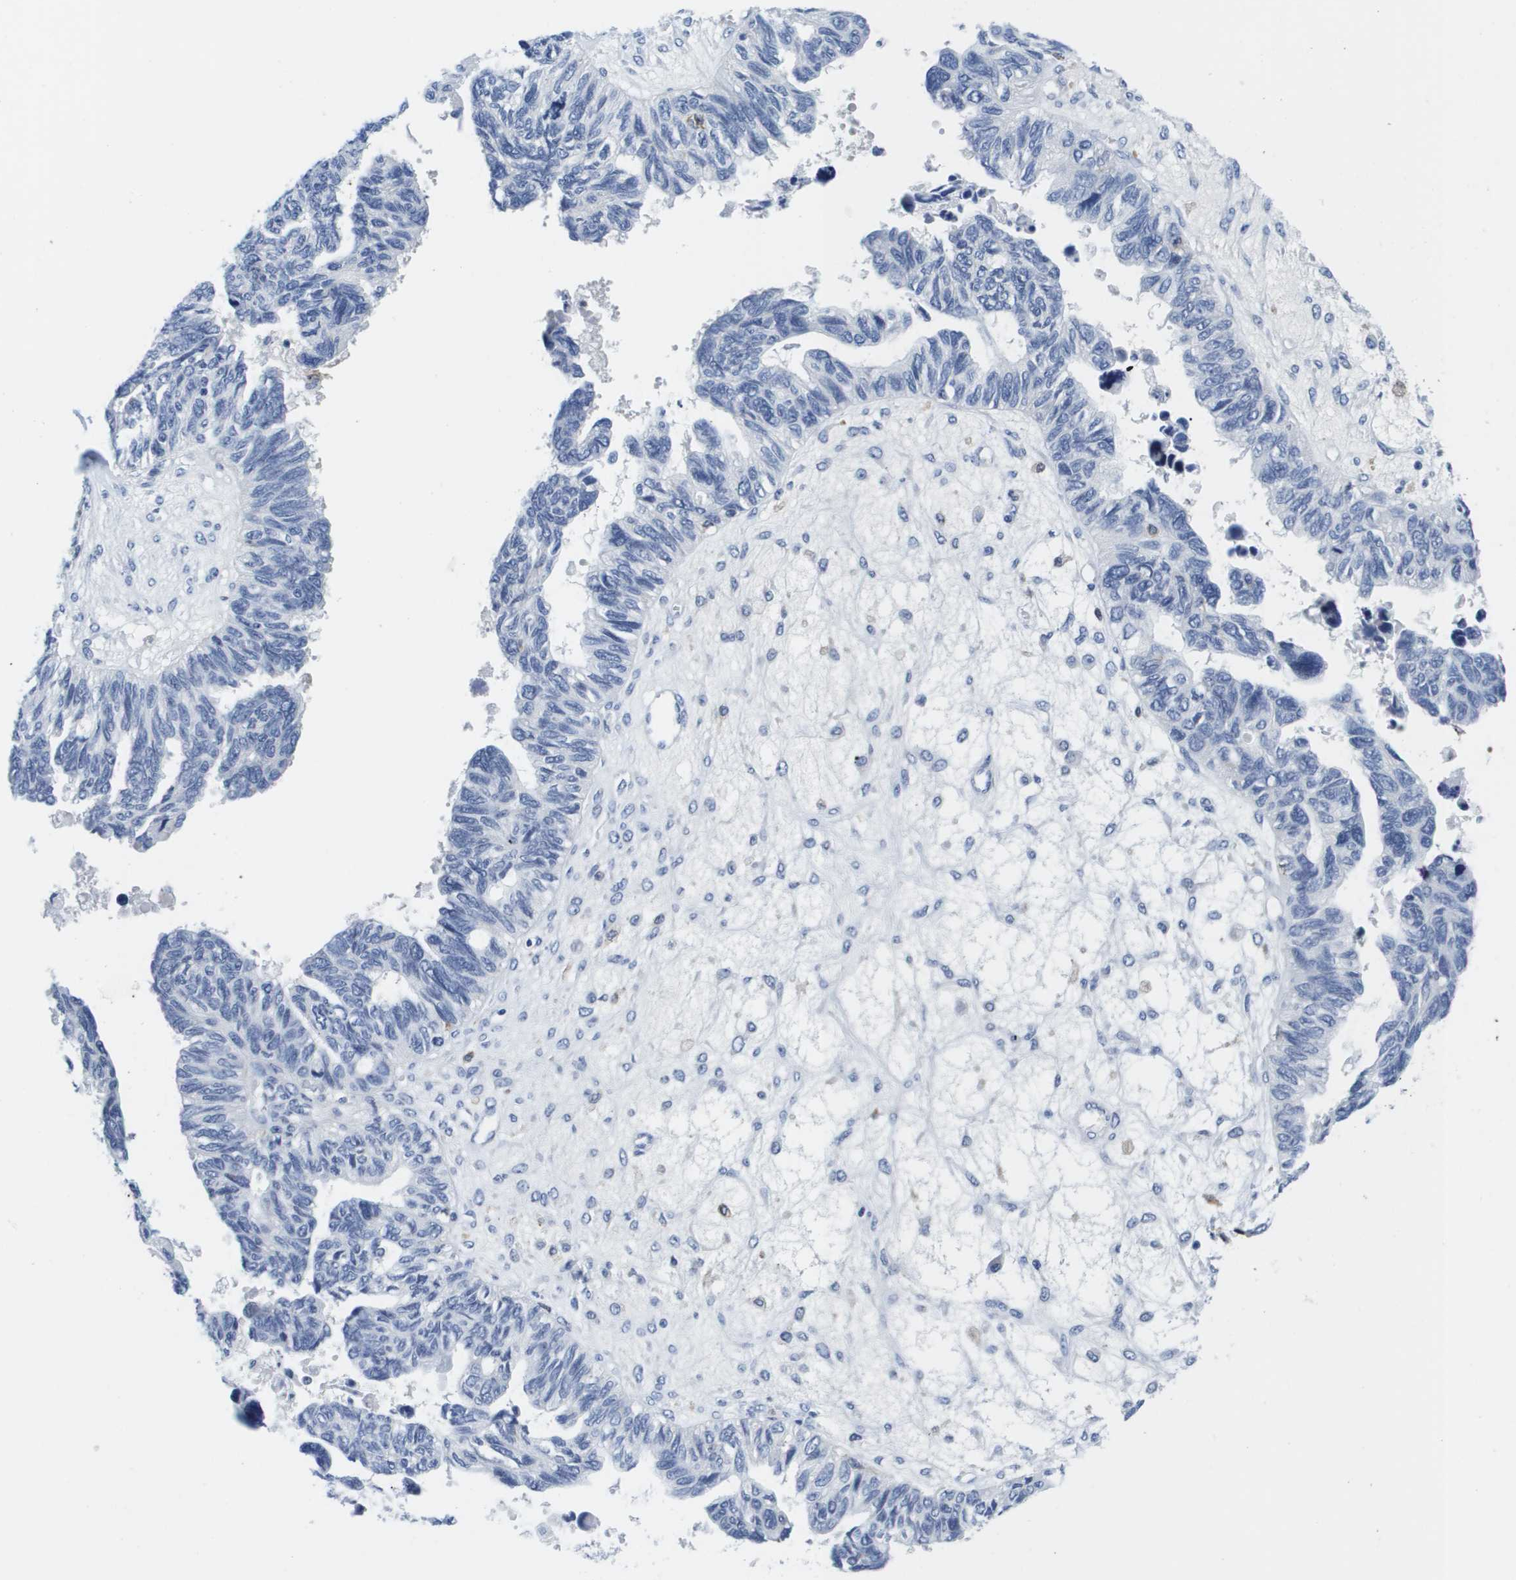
{"staining": {"intensity": "negative", "quantity": "none", "location": "none"}, "tissue": "ovarian cancer", "cell_type": "Tumor cells", "image_type": "cancer", "snomed": [{"axis": "morphology", "description": "Cystadenocarcinoma, serous, NOS"}, {"axis": "topography", "description": "Ovary"}], "caption": "The image shows no staining of tumor cells in serous cystadenocarcinoma (ovarian).", "gene": "HMOX1", "patient": {"sex": "female", "age": 79}}